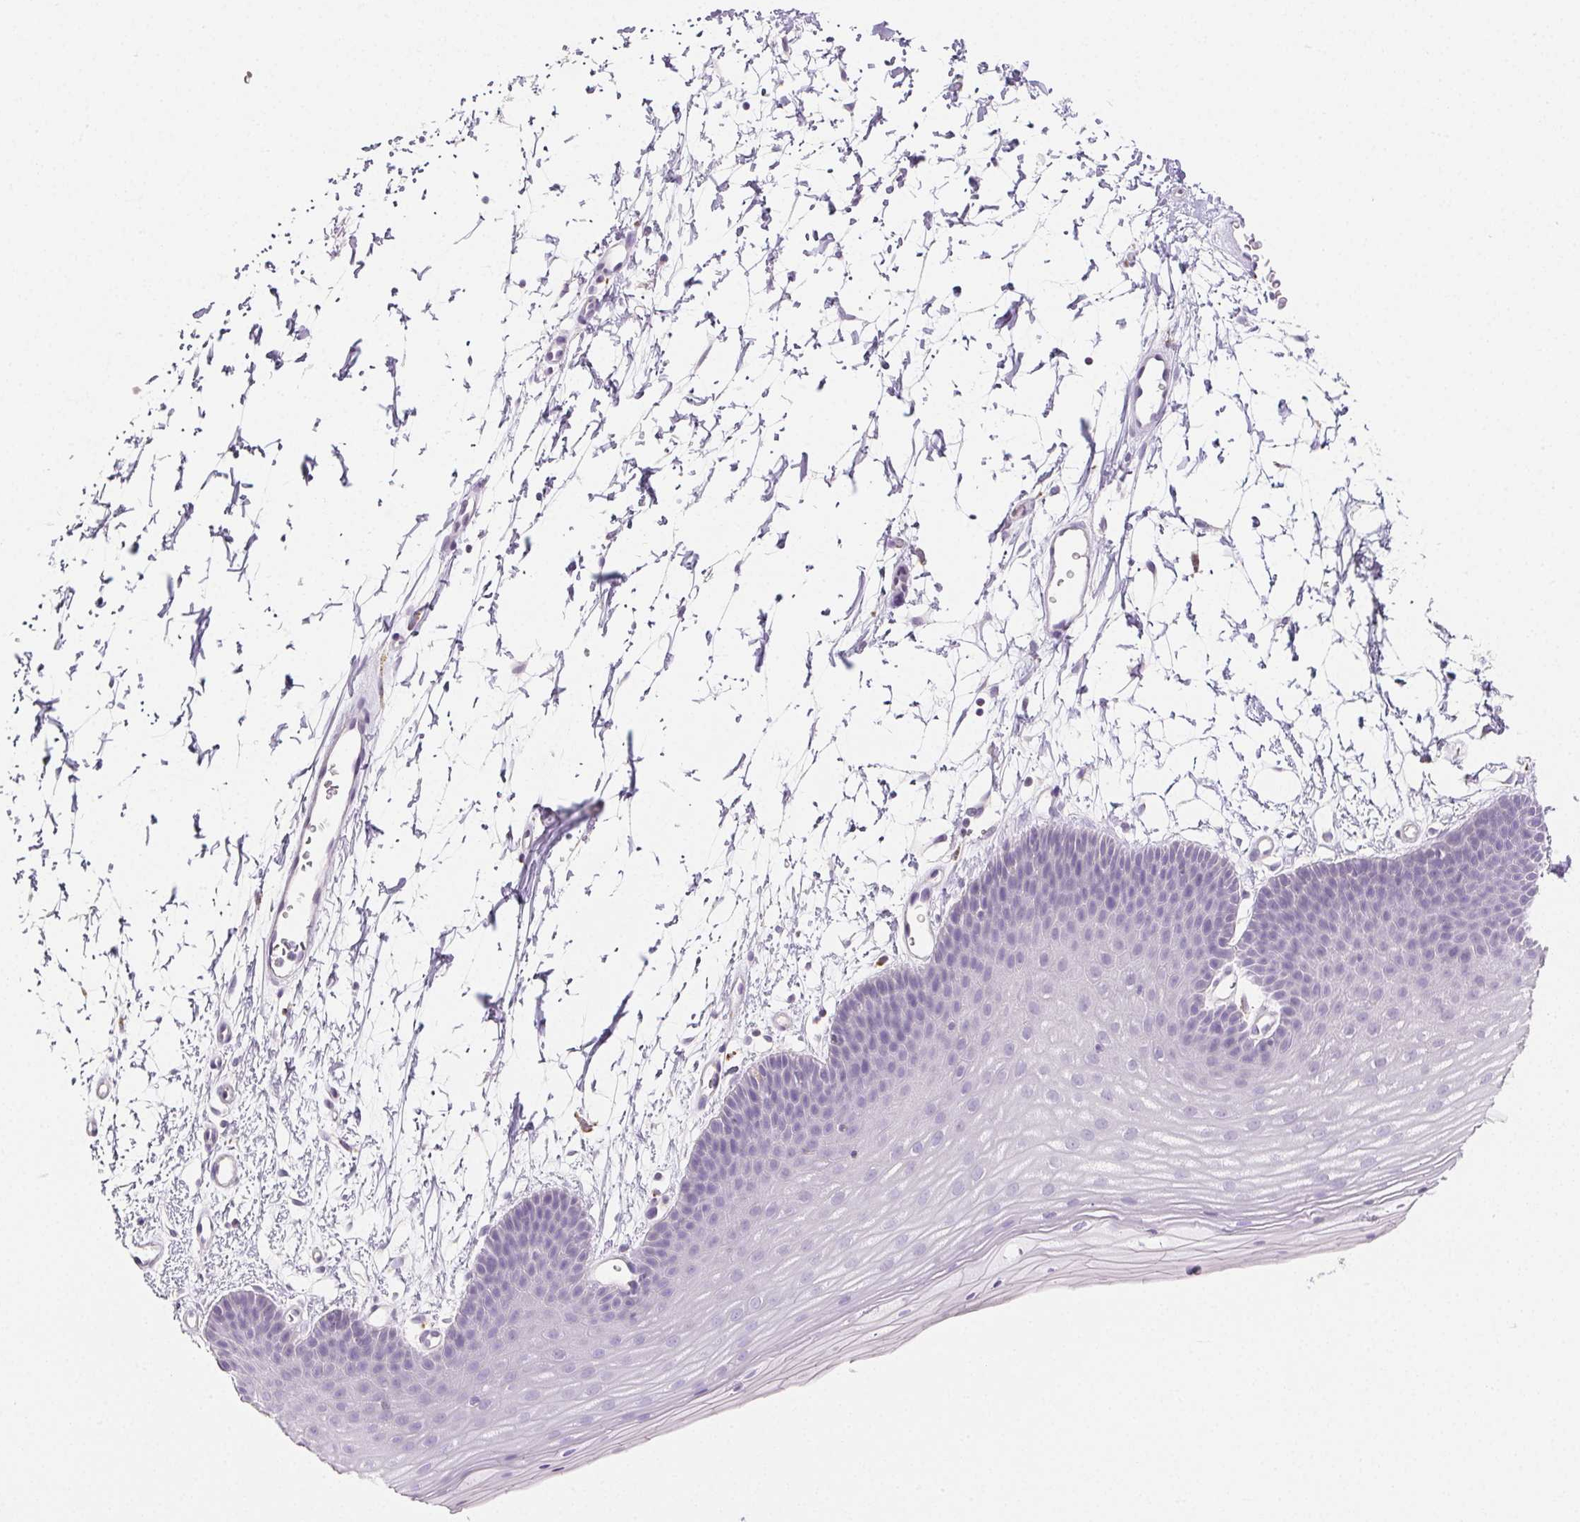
{"staining": {"intensity": "negative", "quantity": "none", "location": "none"}, "tissue": "skin", "cell_type": "Epidermal cells", "image_type": "normal", "snomed": [{"axis": "morphology", "description": "Normal tissue, NOS"}, {"axis": "topography", "description": "Anal"}], "caption": "Immunohistochemistry micrograph of unremarkable skin stained for a protein (brown), which displays no expression in epidermal cells. (DAB IHC with hematoxylin counter stain).", "gene": "LIPA", "patient": {"sex": "male", "age": 53}}